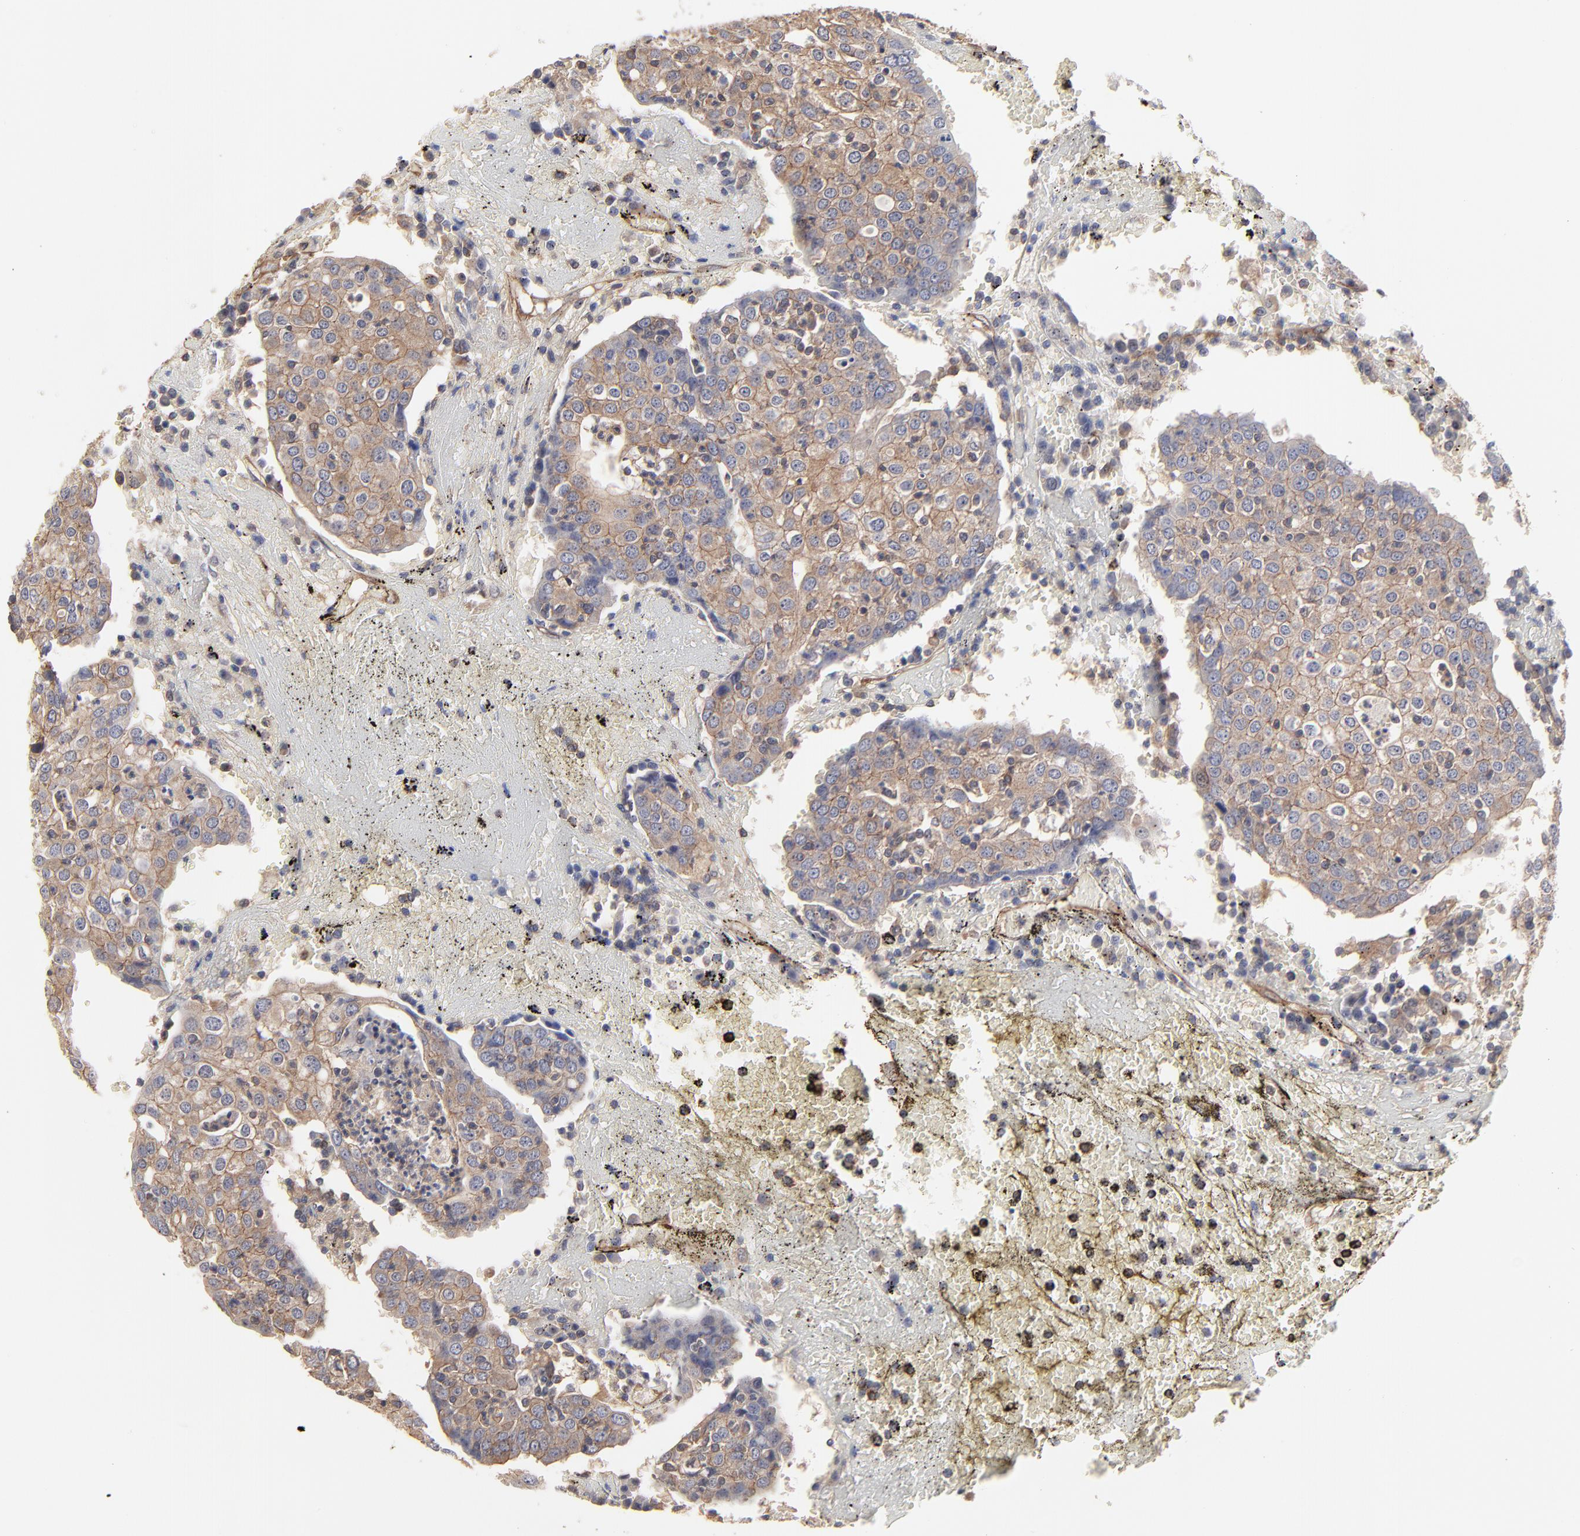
{"staining": {"intensity": "moderate", "quantity": "25%-75%", "location": "cytoplasmic/membranous"}, "tissue": "head and neck cancer", "cell_type": "Tumor cells", "image_type": "cancer", "snomed": [{"axis": "morphology", "description": "Adenocarcinoma, NOS"}, {"axis": "topography", "description": "Salivary gland"}, {"axis": "topography", "description": "Head-Neck"}], "caption": "Human adenocarcinoma (head and neck) stained with a brown dye displays moderate cytoplasmic/membranous positive staining in about 25%-75% of tumor cells.", "gene": "ARMT1", "patient": {"sex": "female", "age": 65}}